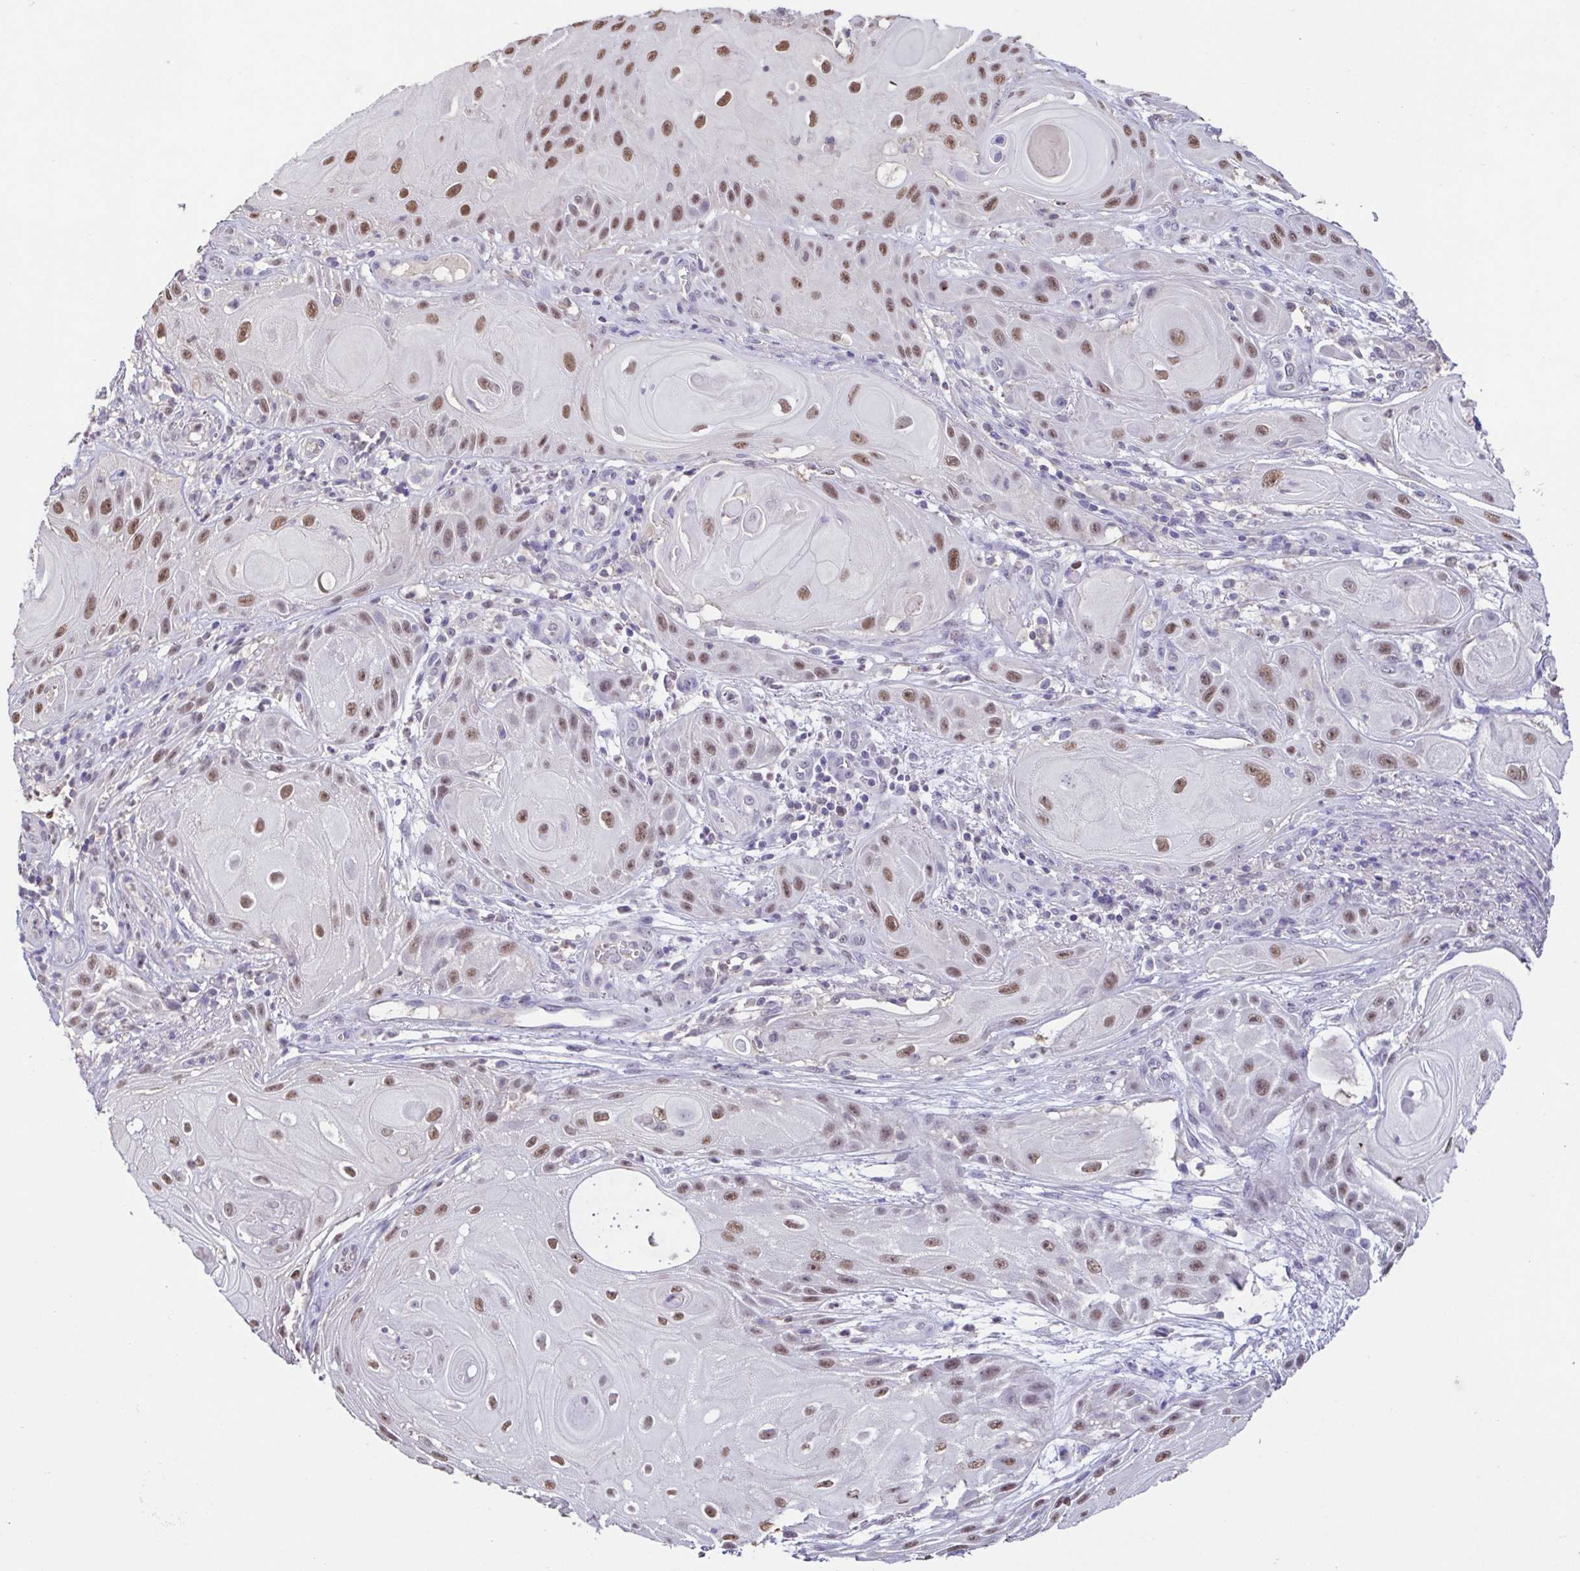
{"staining": {"intensity": "moderate", "quantity": ">75%", "location": "nuclear"}, "tissue": "skin cancer", "cell_type": "Tumor cells", "image_type": "cancer", "snomed": [{"axis": "morphology", "description": "Squamous cell carcinoma, NOS"}, {"axis": "topography", "description": "Skin"}], "caption": "Immunohistochemistry photomicrograph of skin cancer stained for a protein (brown), which shows medium levels of moderate nuclear staining in approximately >75% of tumor cells.", "gene": "ACTRT3", "patient": {"sex": "male", "age": 62}}